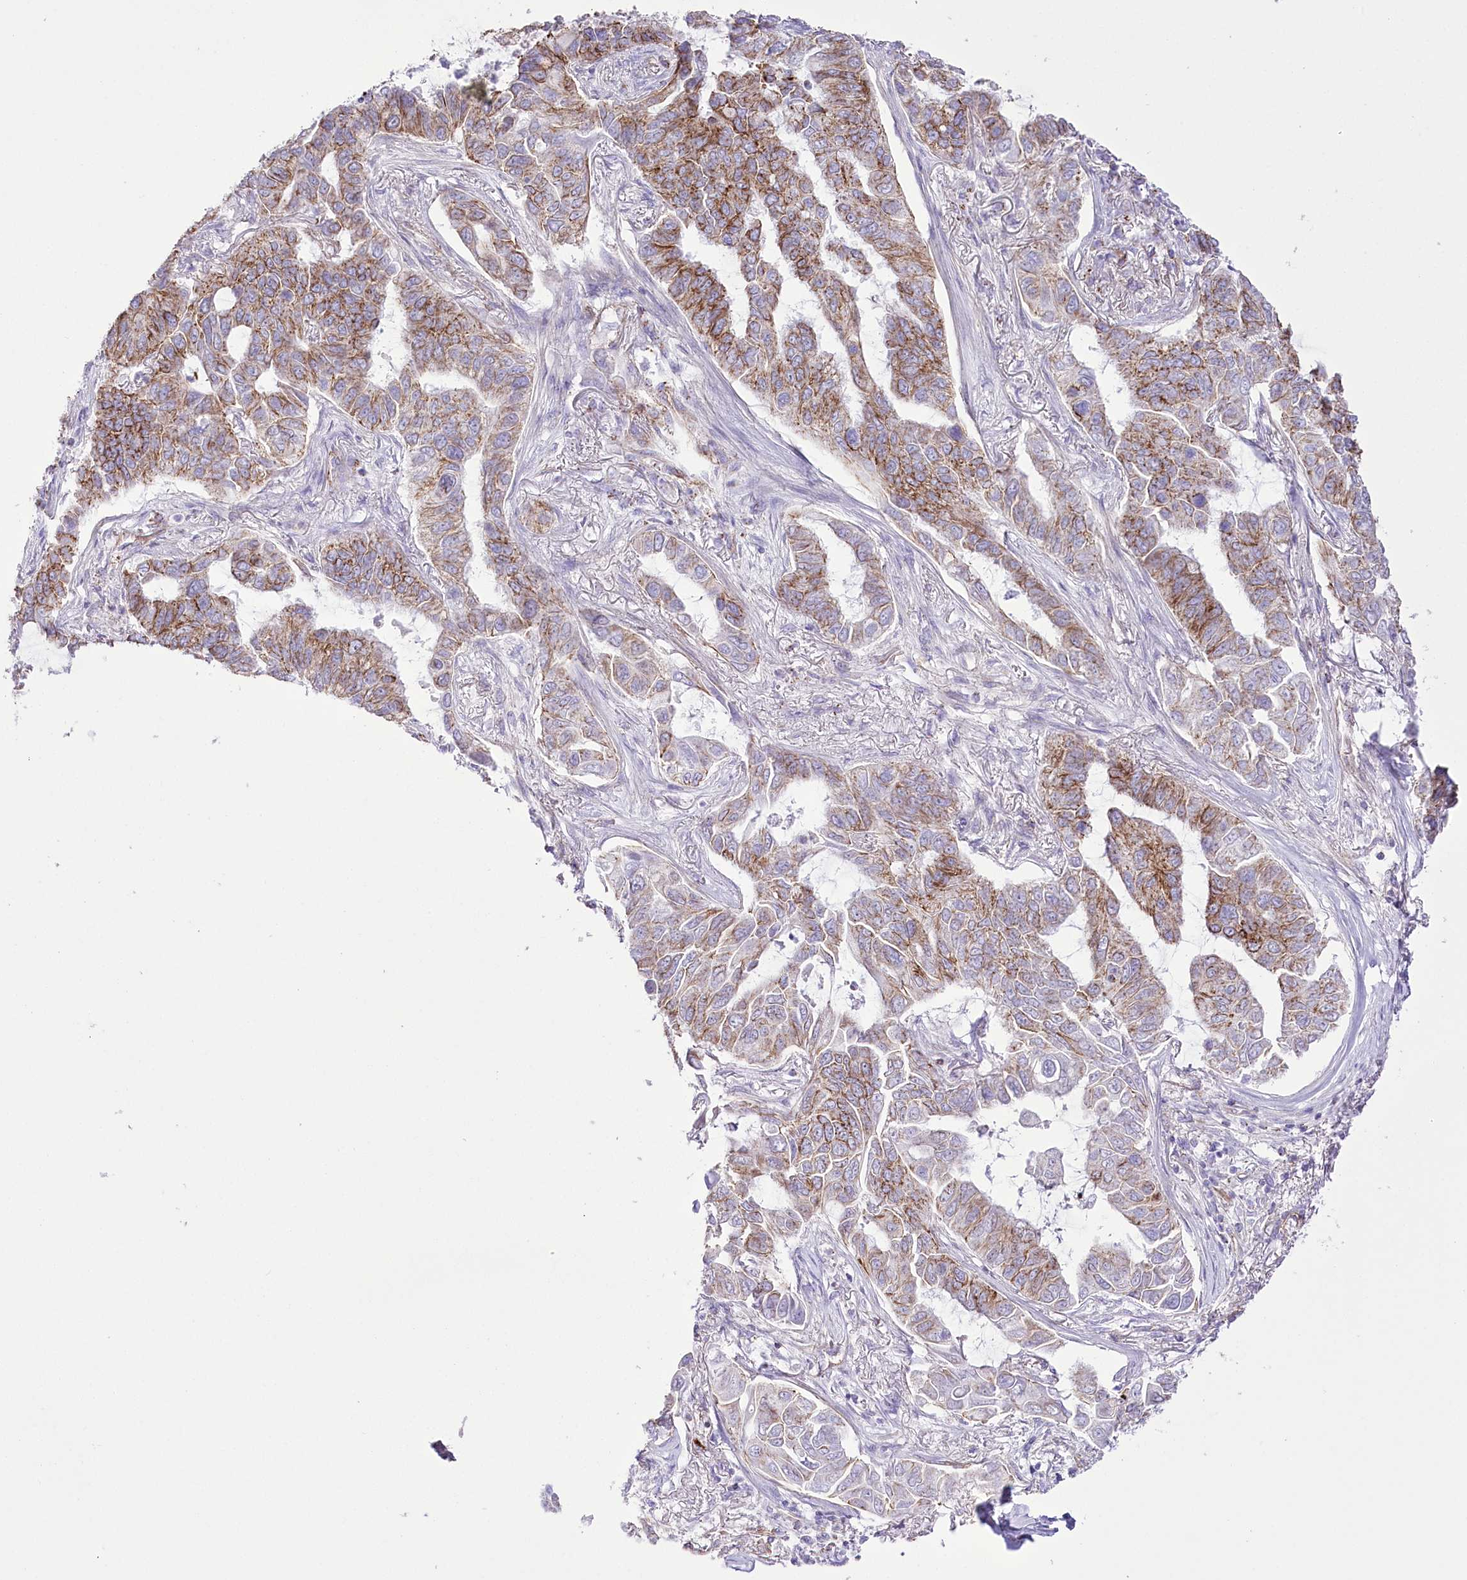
{"staining": {"intensity": "moderate", "quantity": ">75%", "location": "cytoplasmic/membranous"}, "tissue": "lung cancer", "cell_type": "Tumor cells", "image_type": "cancer", "snomed": [{"axis": "morphology", "description": "Adenocarcinoma, NOS"}, {"axis": "topography", "description": "Lung"}], "caption": "DAB (3,3'-diaminobenzidine) immunohistochemical staining of adenocarcinoma (lung) demonstrates moderate cytoplasmic/membranous protein staining in about >75% of tumor cells.", "gene": "FAM216A", "patient": {"sex": "male", "age": 64}}